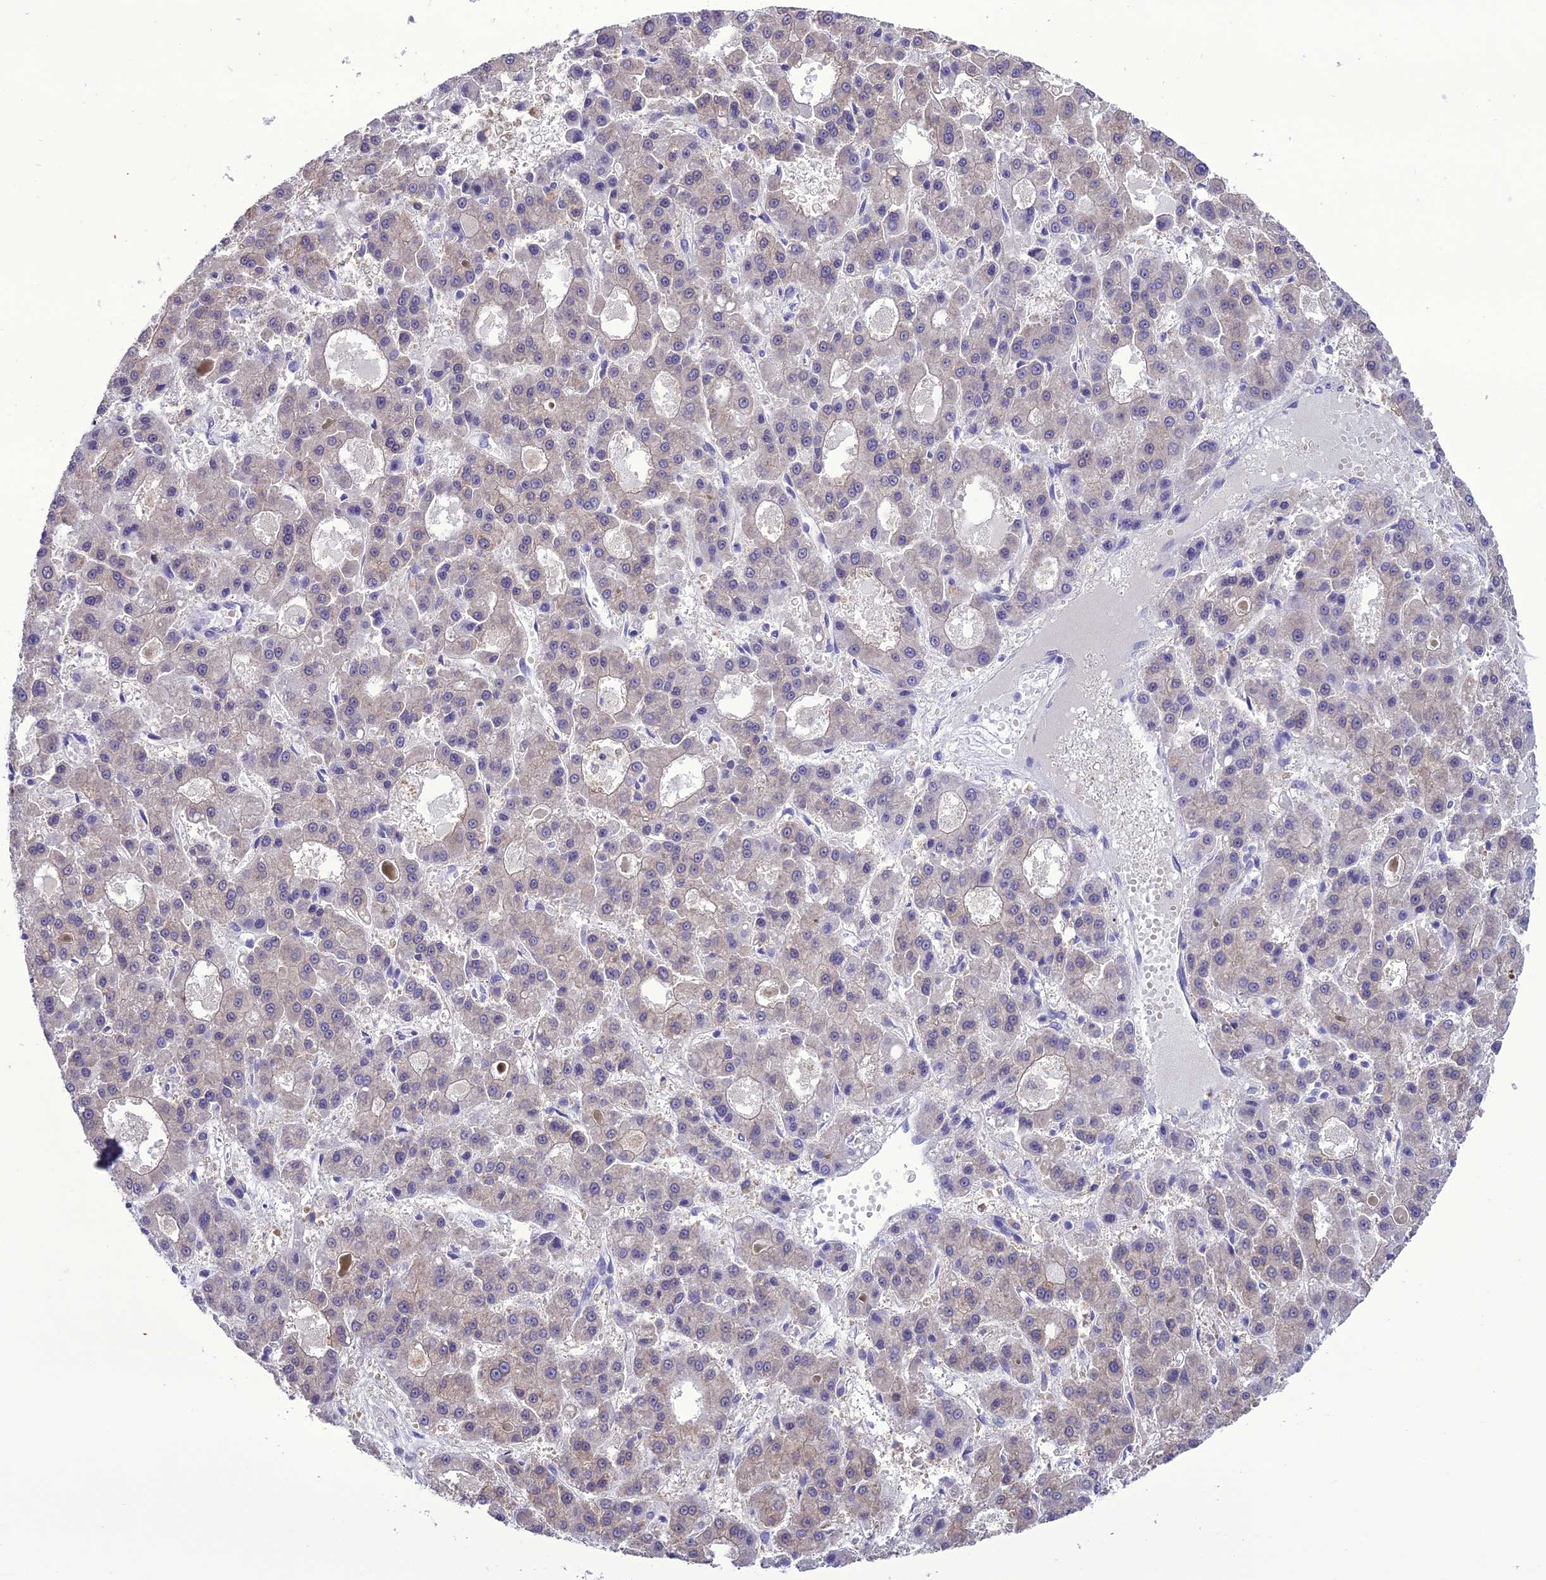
{"staining": {"intensity": "weak", "quantity": "<25%", "location": "cytoplasmic/membranous"}, "tissue": "liver cancer", "cell_type": "Tumor cells", "image_type": "cancer", "snomed": [{"axis": "morphology", "description": "Carcinoma, Hepatocellular, NOS"}, {"axis": "topography", "description": "Liver"}], "caption": "Tumor cells are negative for protein expression in human liver hepatocellular carcinoma.", "gene": "SCRT1", "patient": {"sex": "male", "age": 70}}